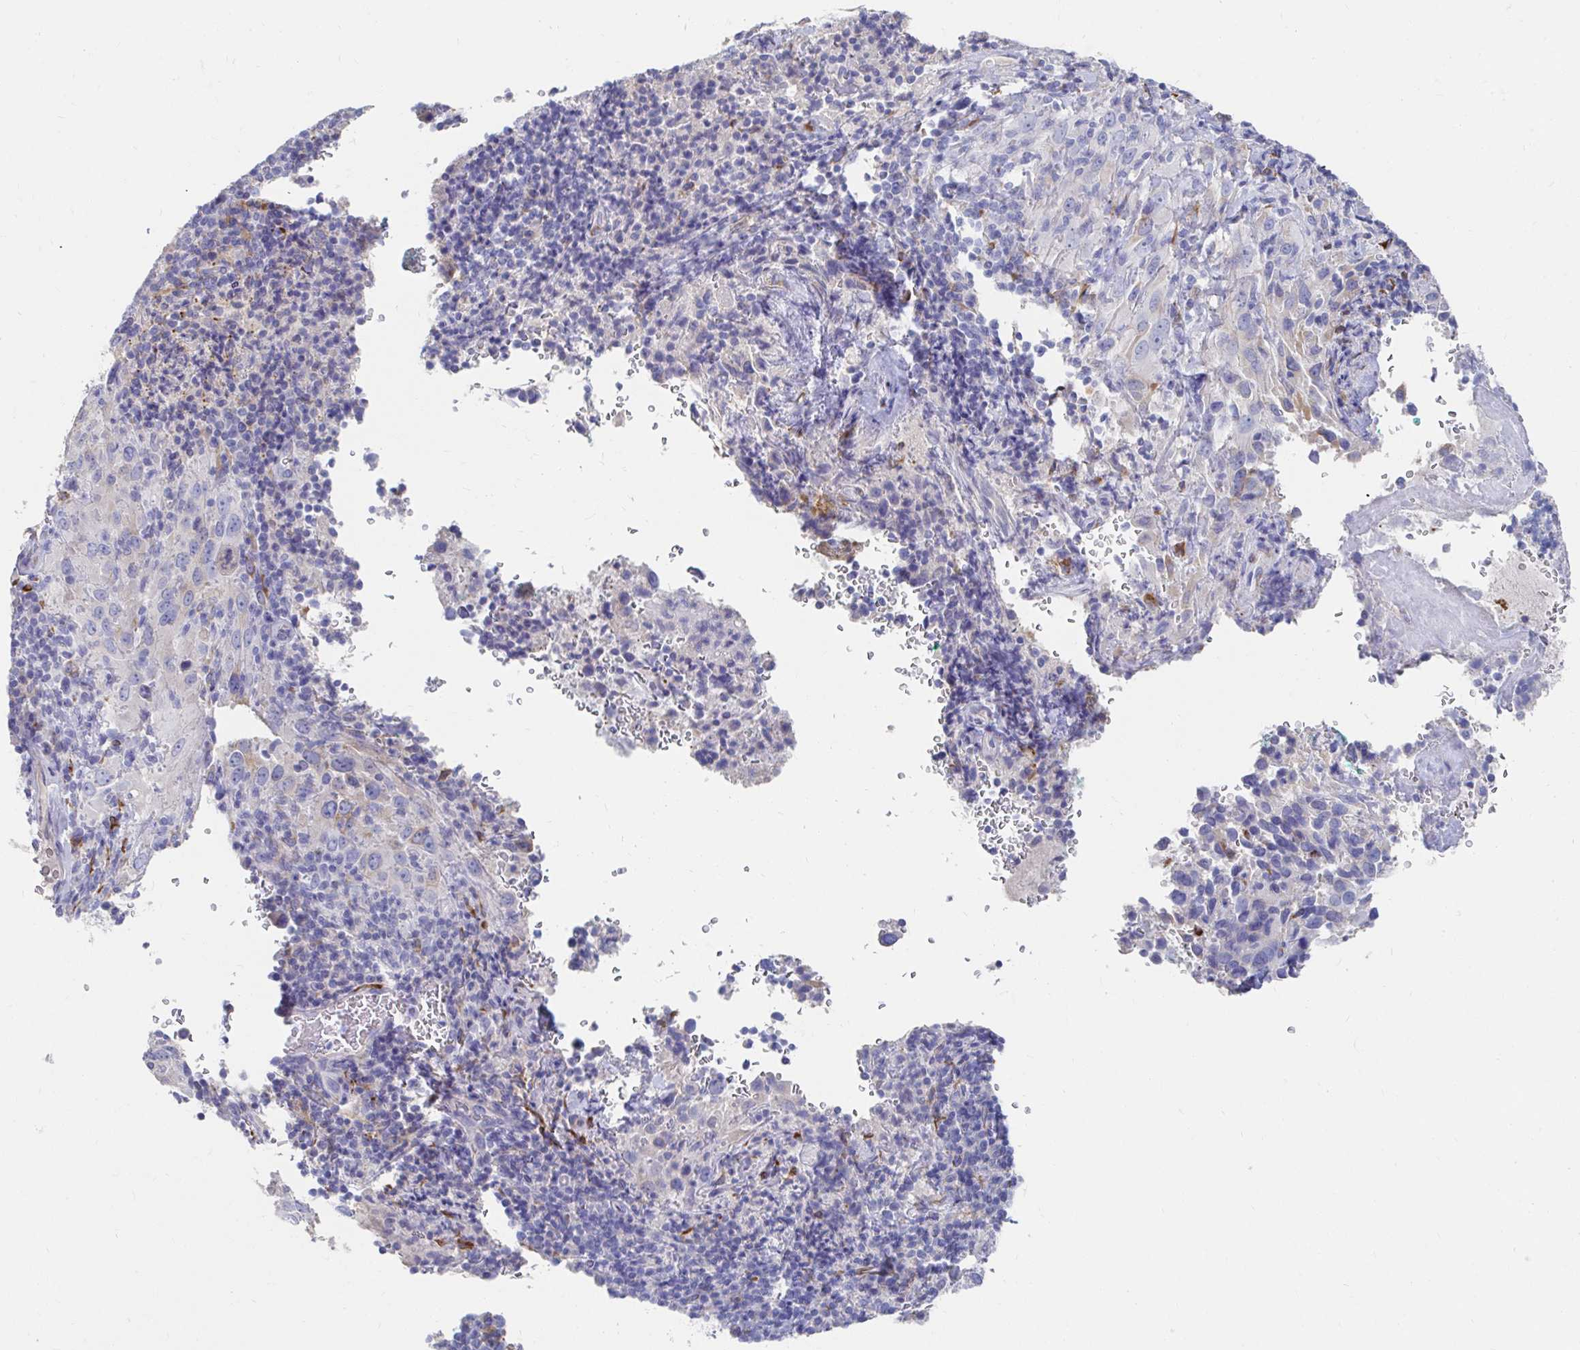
{"staining": {"intensity": "negative", "quantity": "none", "location": "none"}, "tissue": "cervical cancer", "cell_type": "Tumor cells", "image_type": "cancer", "snomed": [{"axis": "morphology", "description": "Squamous cell carcinoma, NOS"}, {"axis": "topography", "description": "Cervix"}], "caption": "An immunohistochemistry image of cervical squamous cell carcinoma is shown. There is no staining in tumor cells of cervical squamous cell carcinoma.", "gene": "LAMC3", "patient": {"sex": "female", "age": 51}}